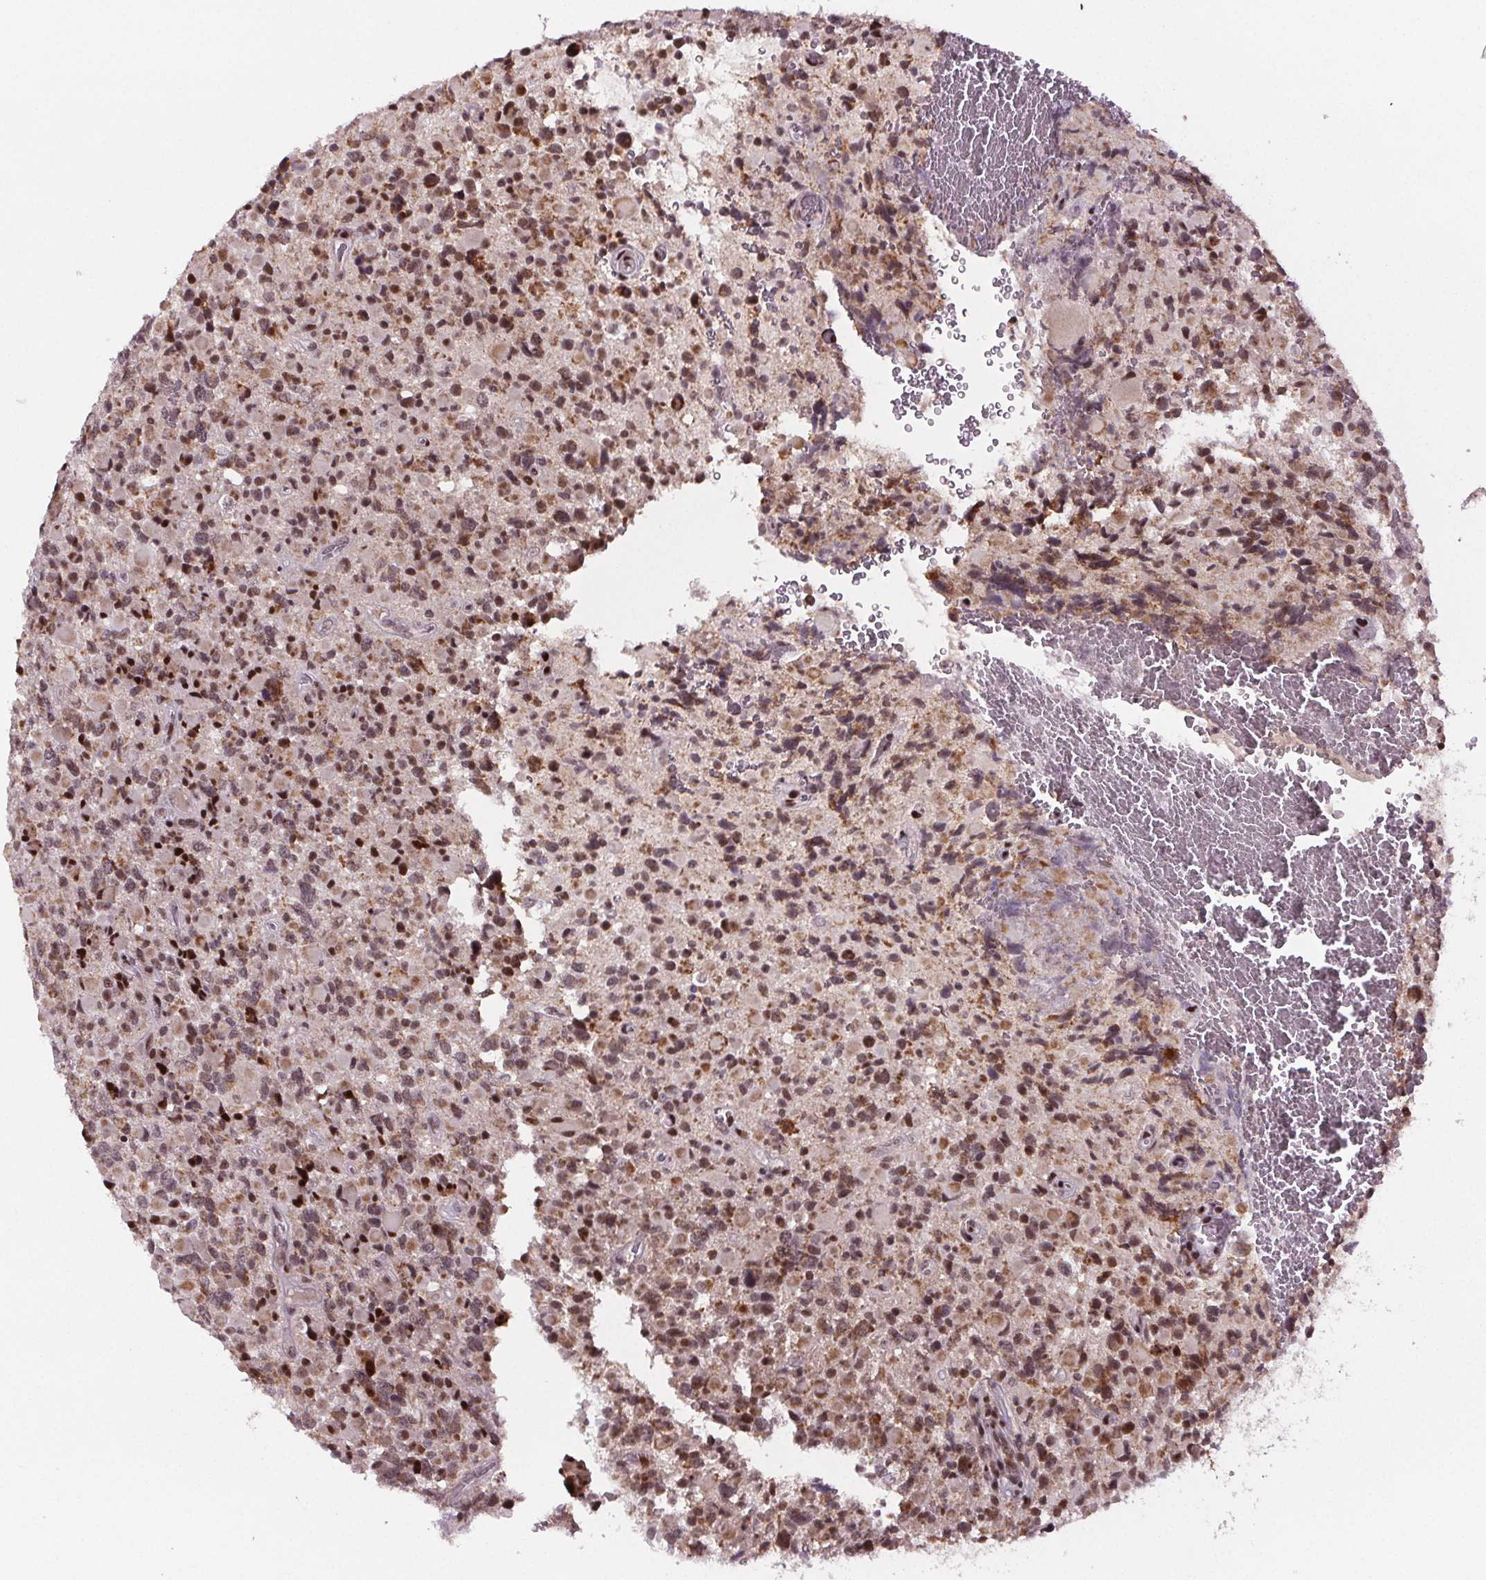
{"staining": {"intensity": "moderate", "quantity": "25%-75%", "location": "nuclear"}, "tissue": "glioma", "cell_type": "Tumor cells", "image_type": "cancer", "snomed": [{"axis": "morphology", "description": "Glioma, malignant, High grade"}, {"axis": "topography", "description": "Brain"}], "caption": "There is medium levels of moderate nuclear positivity in tumor cells of high-grade glioma (malignant), as demonstrated by immunohistochemical staining (brown color).", "gene": "SNRNP35", "patient": {"sex": "female", "age": 40}}